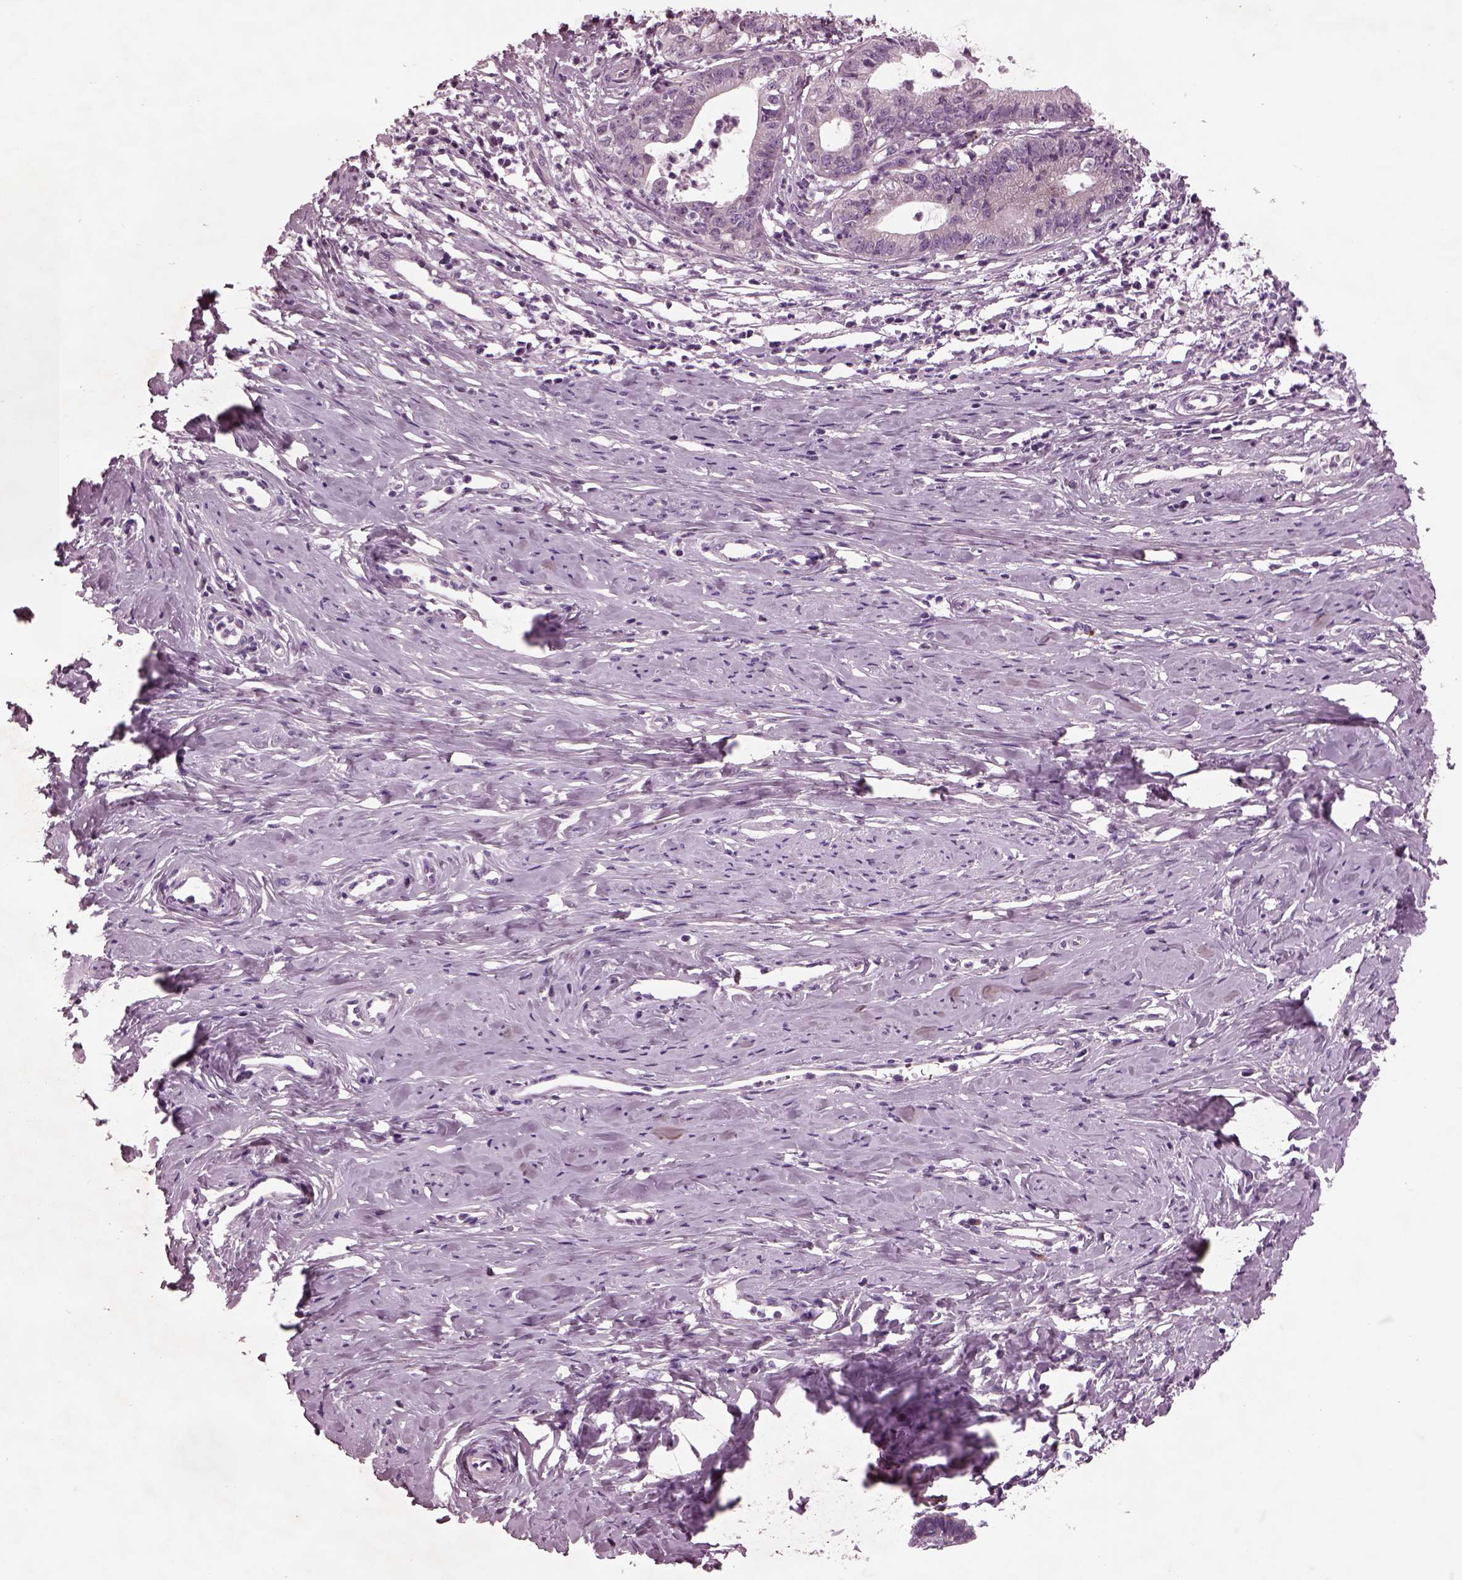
{"staining": {"intensity": "weak", "quantity": "<25%", "location": "cytoplasmic/membranous"}, "tissue": "cervical cancer", "cell_type": "Tumor cells", "image_type": "cancer", "snomed": [{"axis": "morphology", "description": "Normal tissue, NOS"}, {"axis": "morphology", "description": "Adenocarcinoma, NOS"}, {"axis": "topography", "description": "Cervix"}], "caption": "Adenocarcinoma (cervical) was stained to show a protein in brown. There is no significant positivity in tumor cells.", "gene": "AP4M1", "patient": {"sex": "female", "age": 38}}